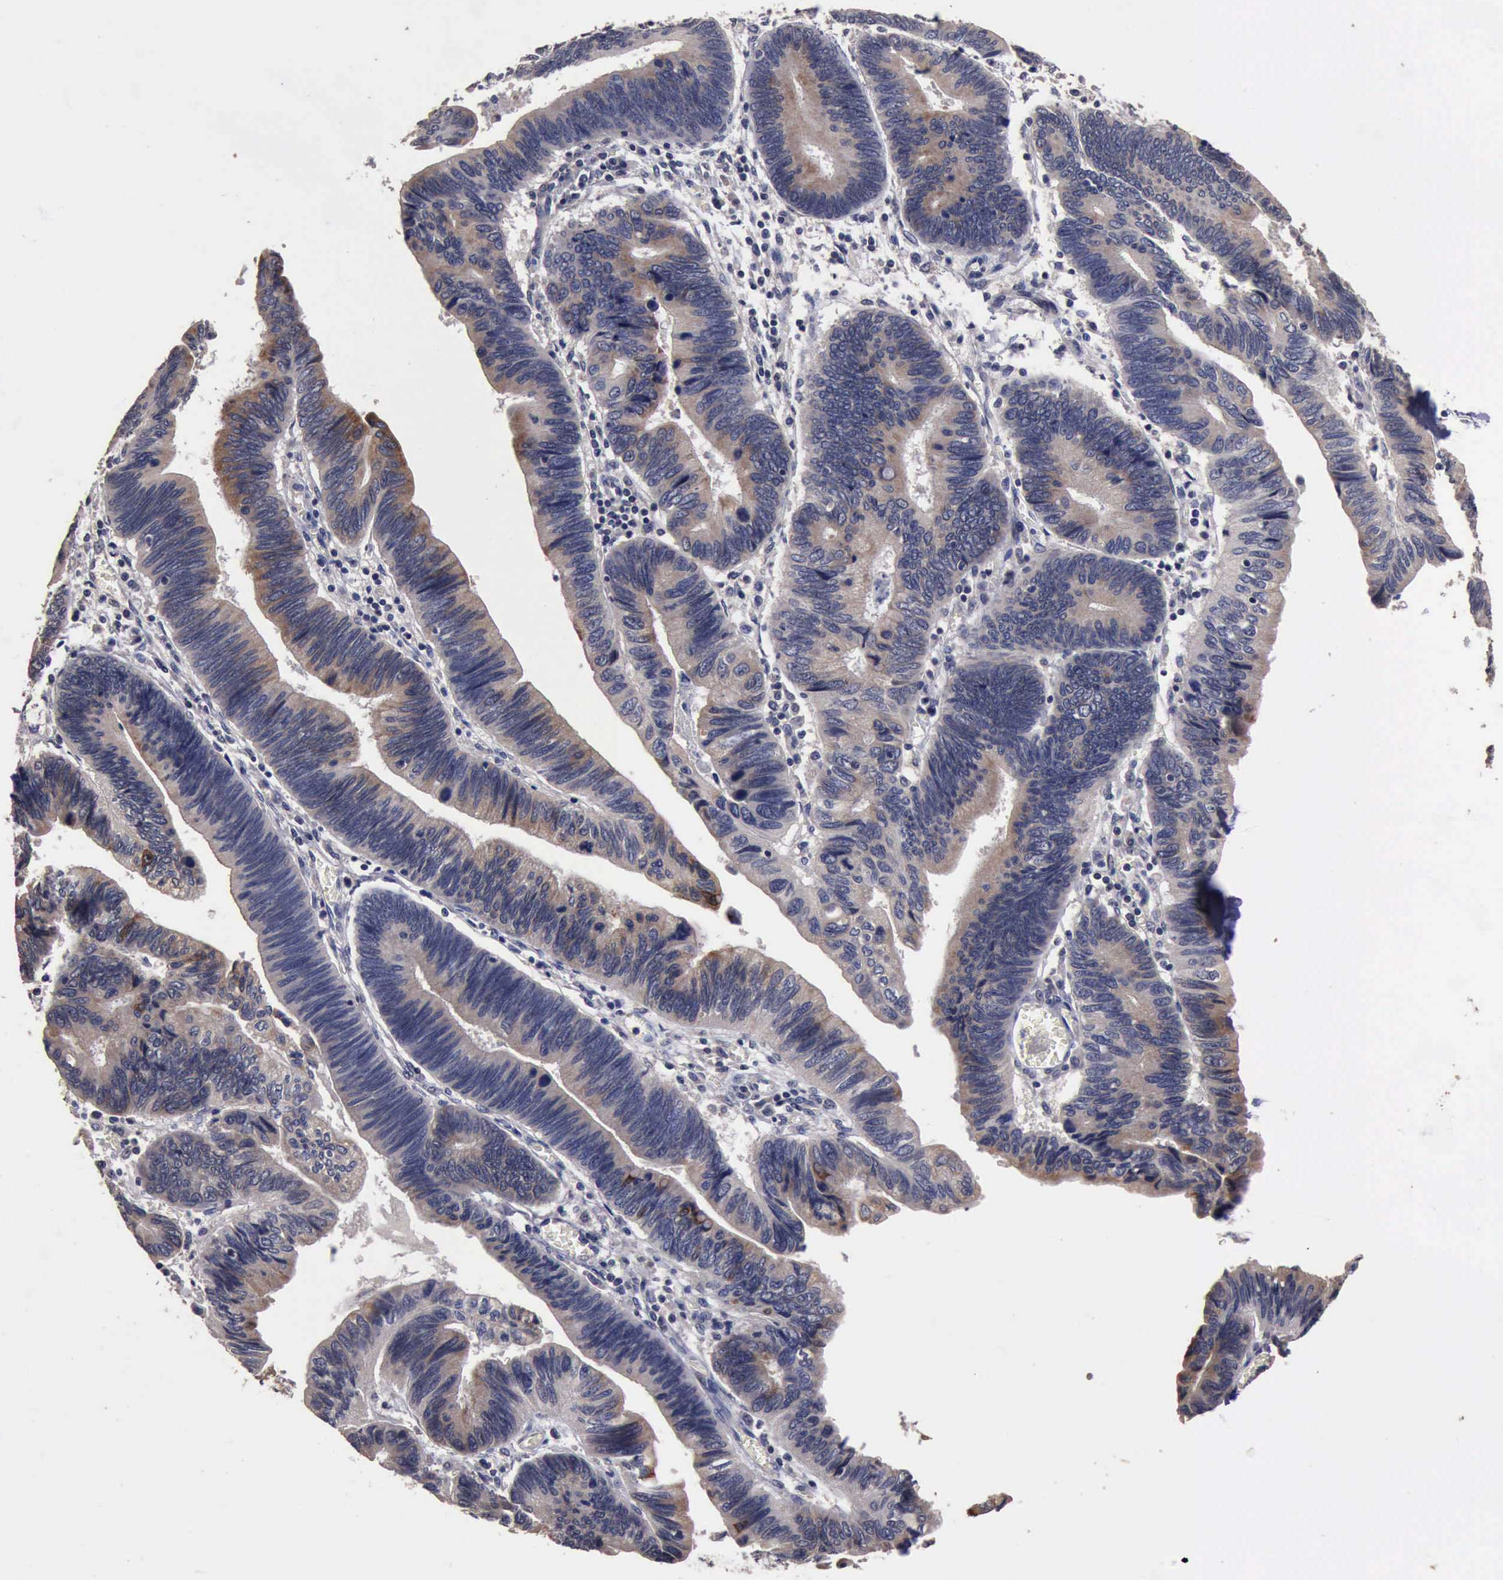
{"staining": {"intensity": "weak", "quantity": "25%-75%", "location": "cytoplasmic/membranous"}, "tissue": "pancreatic cancer", "cell_type": "Tumor cells", "image_type": "cancer", "snomed": [{"axis": "morphology", "description": "Adenocarcinoma, NOS"}, {"axis": "topography", "description": "Pancreas"}], "caption": "Immunohistochemical staining of pancreatic cancer (adenocarcinoma) exhibits weak cytoplasmic/membranous protein positivity in approximately 25%-75% of tumor cells.", "gene": "CRKL", "patient": {"sex": "female", "age": 70}}